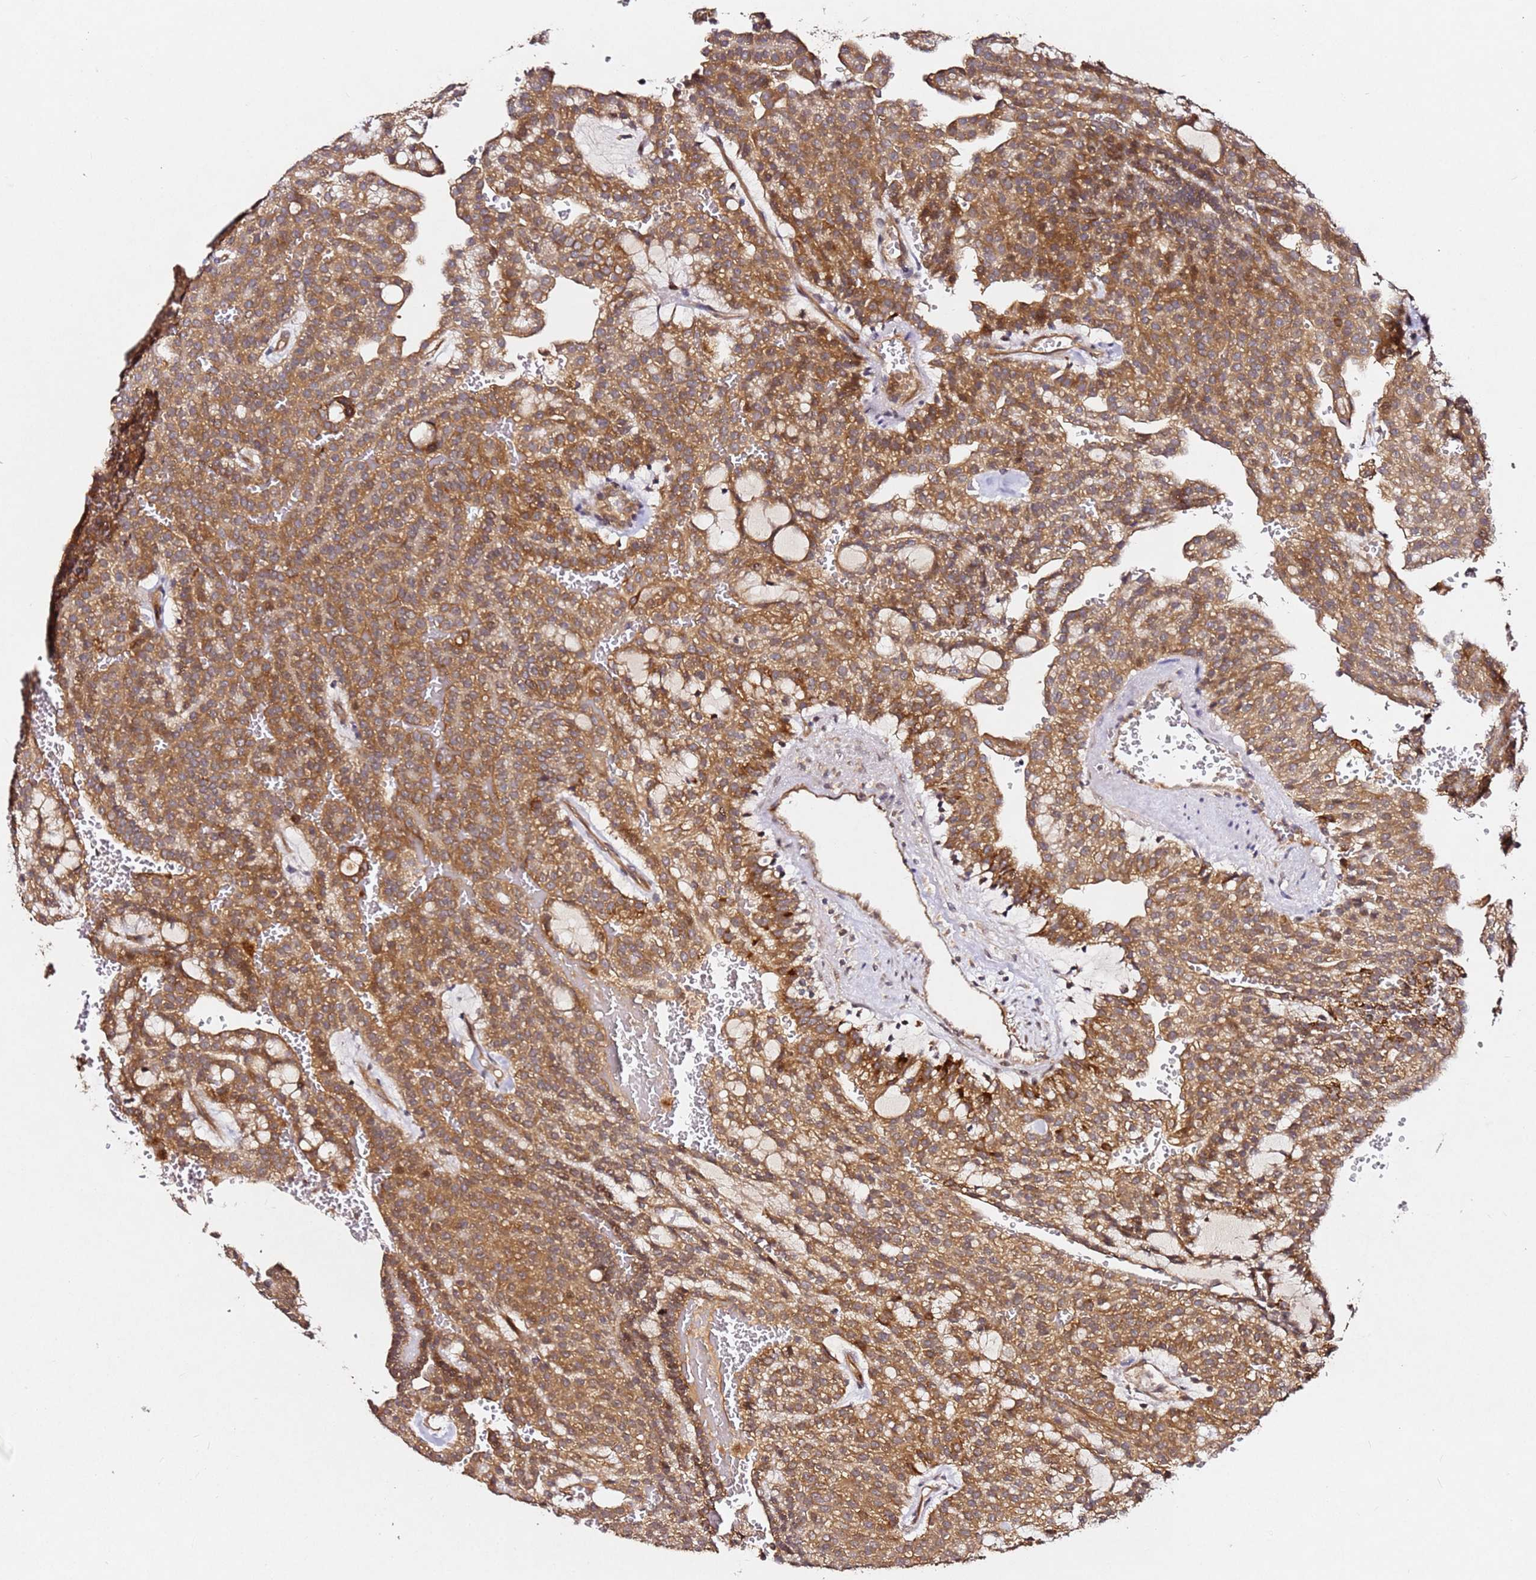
{"staining": {"intensity": "moderate", "quantity": ">75%", "location": "cytoplasmic/membranous"}, "tissue": "renal cancer", "cell_type": "Tumor cells", "image_type": "cancer", "snomed": [{"axis": "morphology", "description": "Adenocarcinoma, NOS"}, {"axis": "topography", "description": "Kidney"}], "caption": "Immunohistochemical staining of renal adenocarcinoma shows moderate cytoplasmic/membranous protein positivity in about >75% of tumor cells. The staining was performed using DAB (3,3'-diaminobenzidine), with brown indicating positive protein expression. Nuclei are stained blue with hematoxylin.", "gene": "ALG11", "patient": {"sex": "male", "age": 63}}